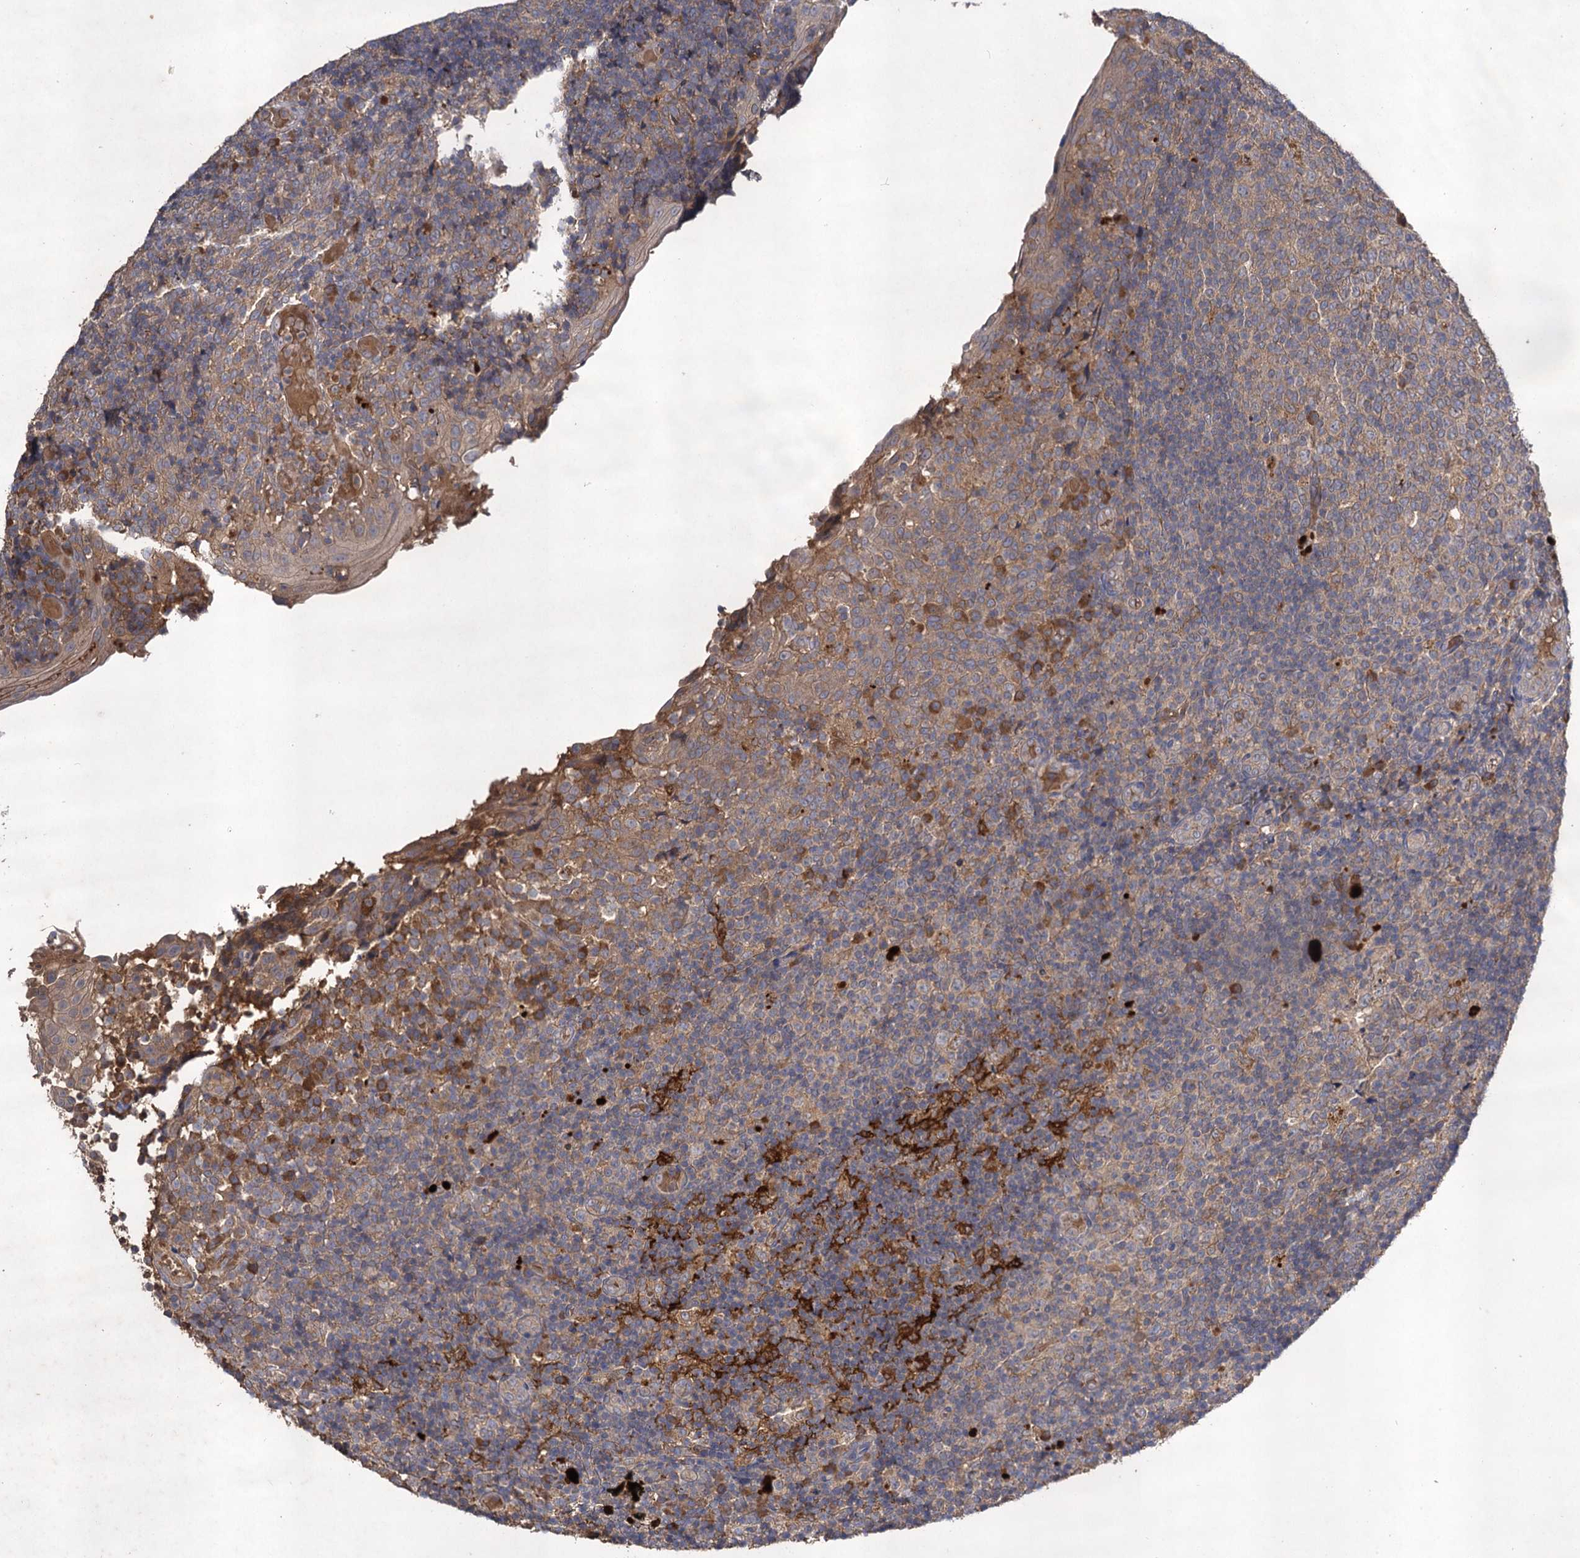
{"staining": {"intensity": "strong", "quantity": "<25%", "location": "cytoplasmic/membranous"}, "tissue": "tonsil", "cell_type": "Germinal center cells", "image_type": "normal", "snomed": [{"axis": "morphology", "description": "Normal tissue, NOS"}, {"axis": "topography", "description": "Tonsil"}], "caption": "DAB (3,3'-diaminobenzidine) immunohistochemical staining of unremarkable tonsil displays strong cytoplasmic/membranous protein positivity in approximately <25% of germinal center cells. (DAB (3,3'-diaminobenzidine) IHC with brightfield microscopy, high magnification).", "gene": "USP50", "patient": {"sex": "female", "age": 19}}